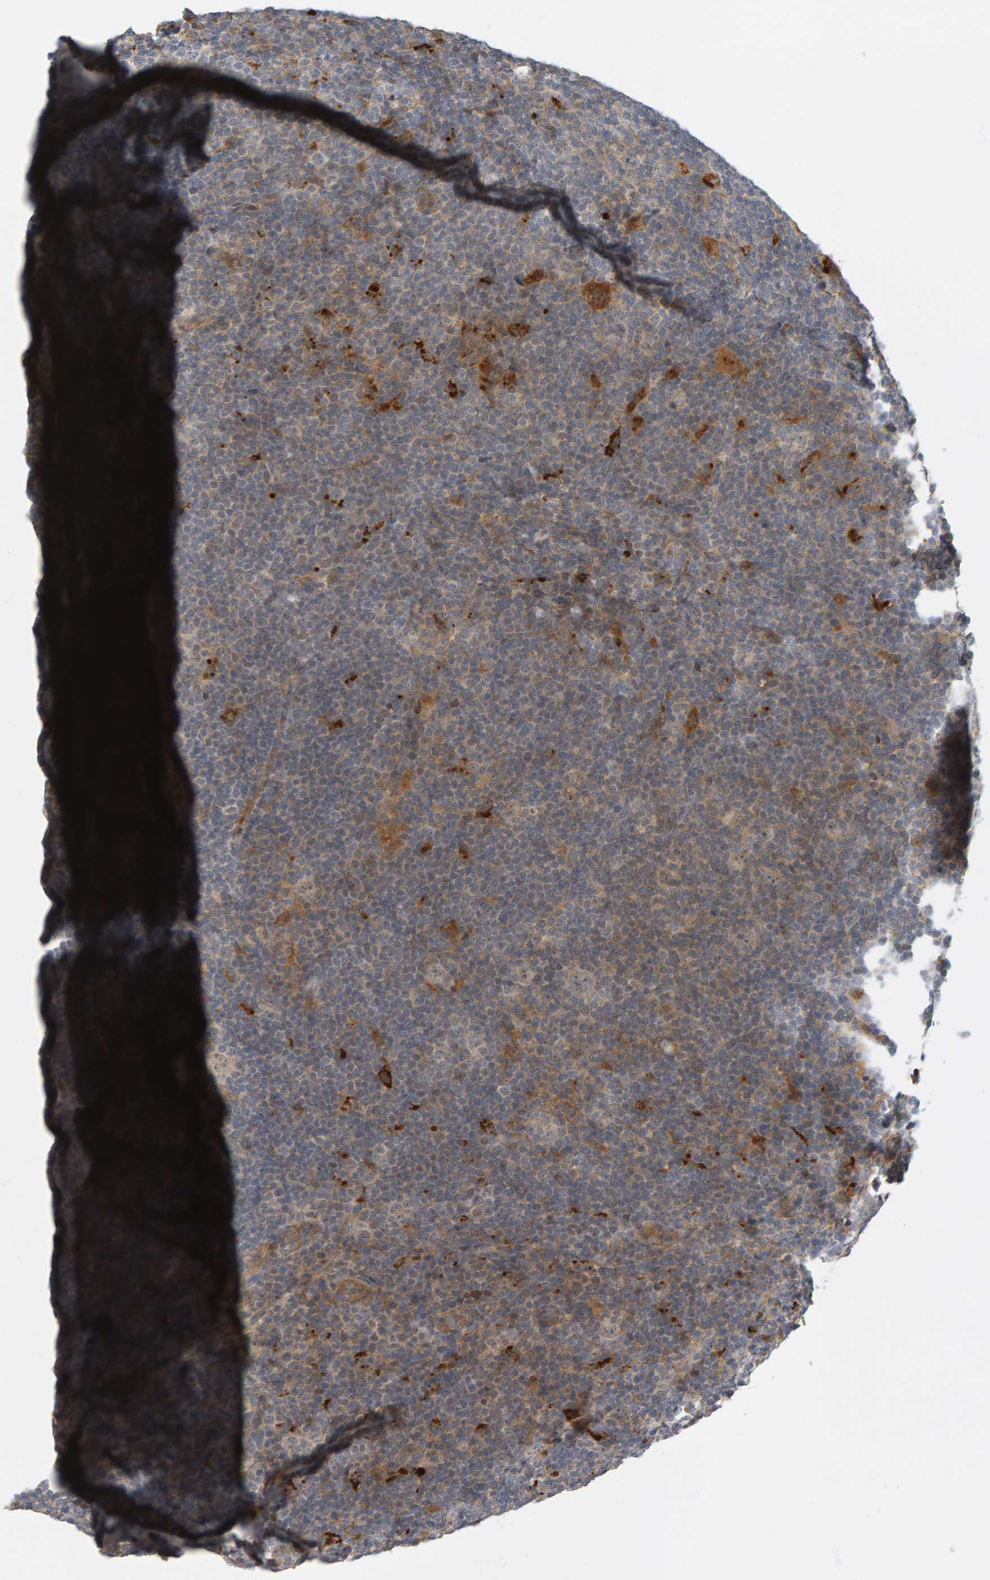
{"staining": {"intensity": "weak", "quantity": "<25%", "location": "cytoplasmic/membranous"}, "tissue": "lymphoma", "cell_type": "Tumor cells", "image_type": "cancer", "snomed": [{"axis": "morphology", "description": "Hodgkin's disease, NOS"}, {"axis": "topography", "description": "Lymph node"}], "caption": "This is a micrograph of IHC staining of lymphoma, which shows no positivity in tumor cells.", "gene": "ZNF160", "patient": {"sex": "female", "age": 57}}